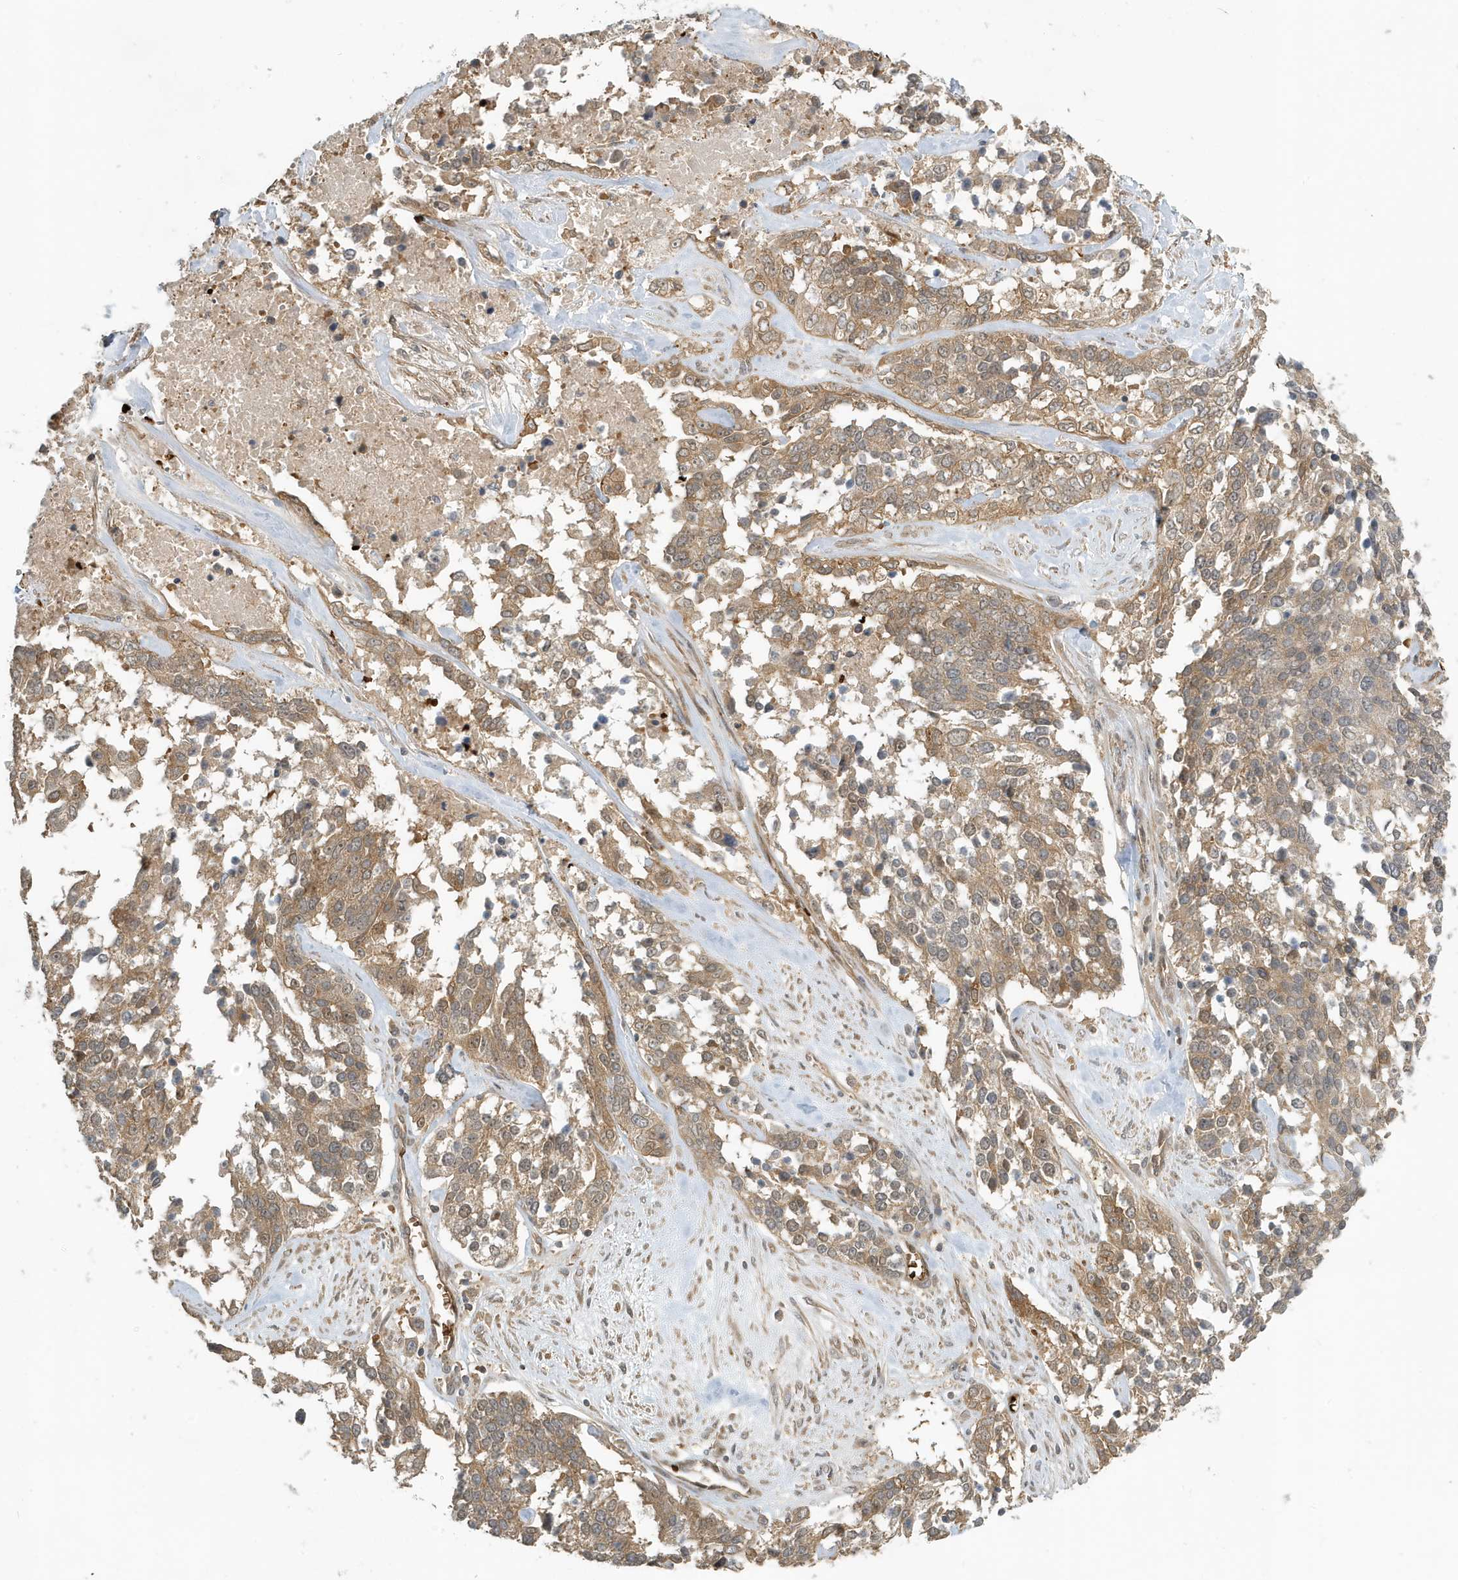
{"staining": {"intensity": "weak", "quantity": ">75%", "location": "cytoplasmic/membranous"}, "tissue": "ovarian cancer", "cell_type": "Tumor cells", "image_type": "cancer", "snomed": [{"axis": "morphology", "description": "Cystadenocarcinoma, serous, NOS"}, {"axis": "topography", "description": "Ovary"}], "caption": "A brown stain highlights weak cytoplasmic/membranous expression of a protein in human ovarian cancer (serous cystadenocarcinoma) tumor cells.", "gene": "FYCO1", "patient": {"sex": "female", "age": 44}}